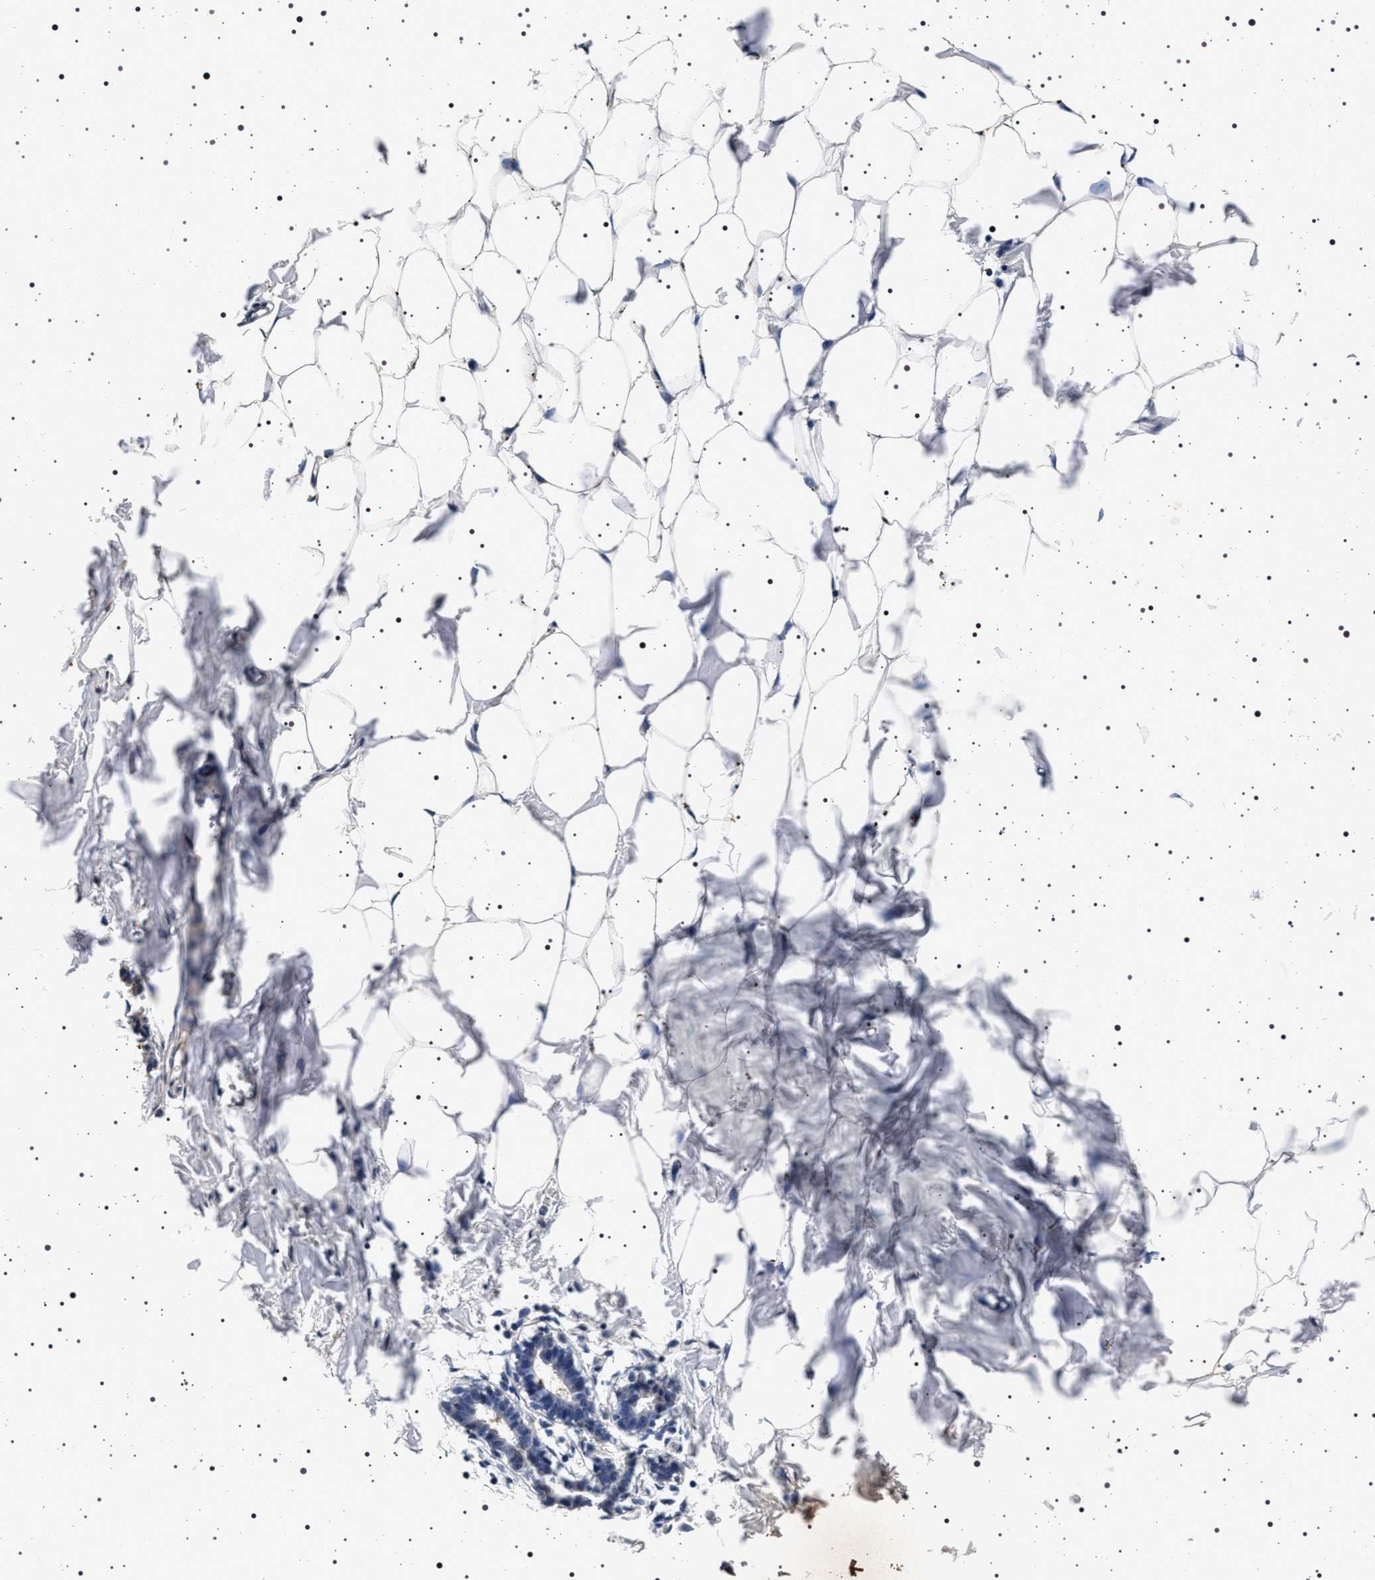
{"staining": {"intensity": "negative", "quantity": "none", "location": "none"}, "tissue": "breast", "cell_type": "Adipocytes", "image_type": "normal", "snomed": [{"axis": "morphology", "description": "Normal tissue, NOS"}, {"axis": "topography", "description": "Breast"}], "caption": "Immunohistochemical staining of benign breast shows no significant expression in adipocytes.", "gene": "CDKN1B", "patient": {"sex": "female", "age": 27}}